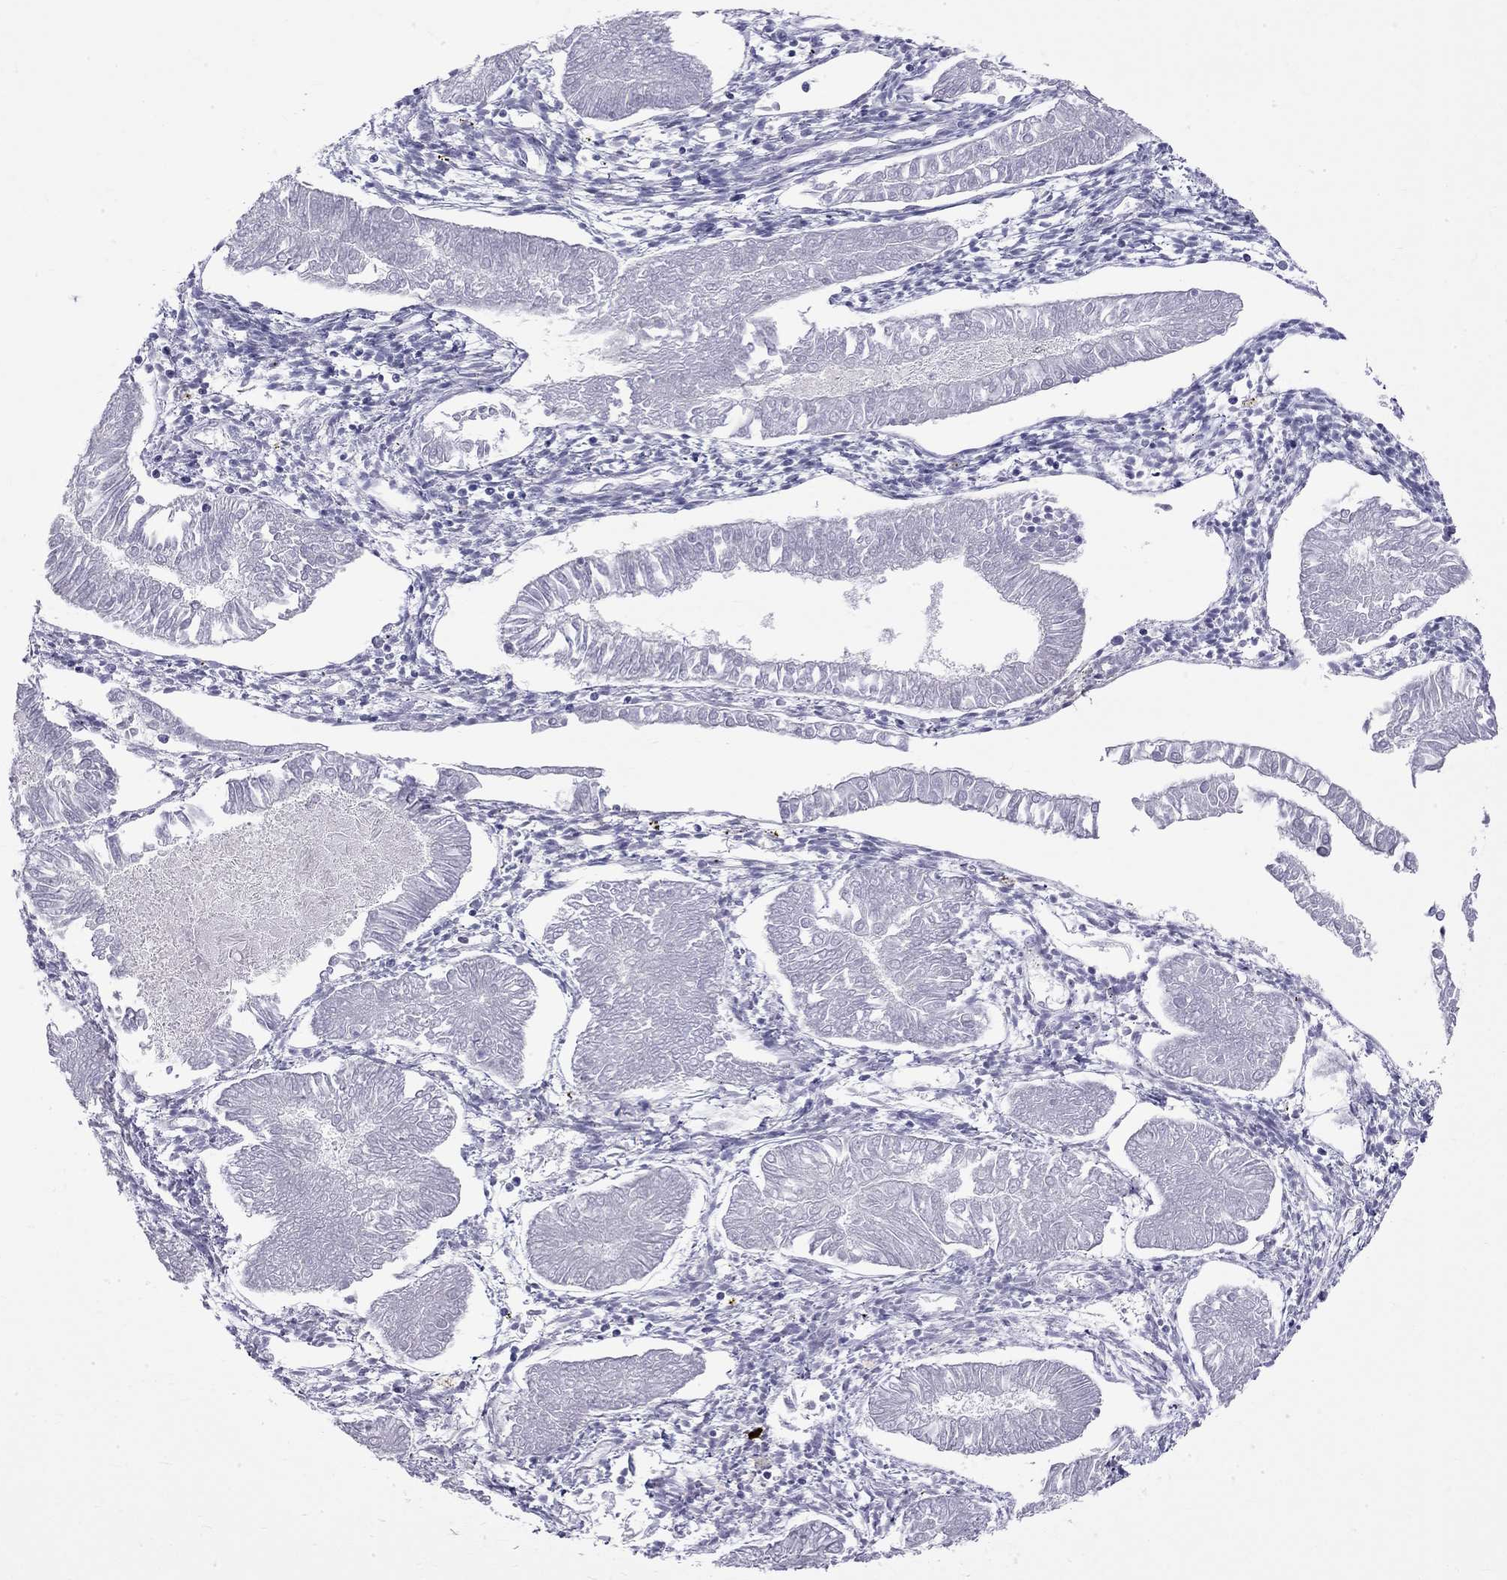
{"staining": {"intensity": "negative", "quantity": "none", "location": "none"}, "tissue": "endometrial cancer", "cell_type": "Tumor cells", "image_type": "cancer", "snomed": [{"axis": "morphology", "description": "Adenocarcinoma, NOS"}, {"axis": "topography", "description": "Endometrium"}], "caption": "DAB immunohistochemical staining of human endometrial cancer exhibits no significant staining in tumor cells.", "gene": "RTL9", "patient": {"sex": "female", "age": 53}}